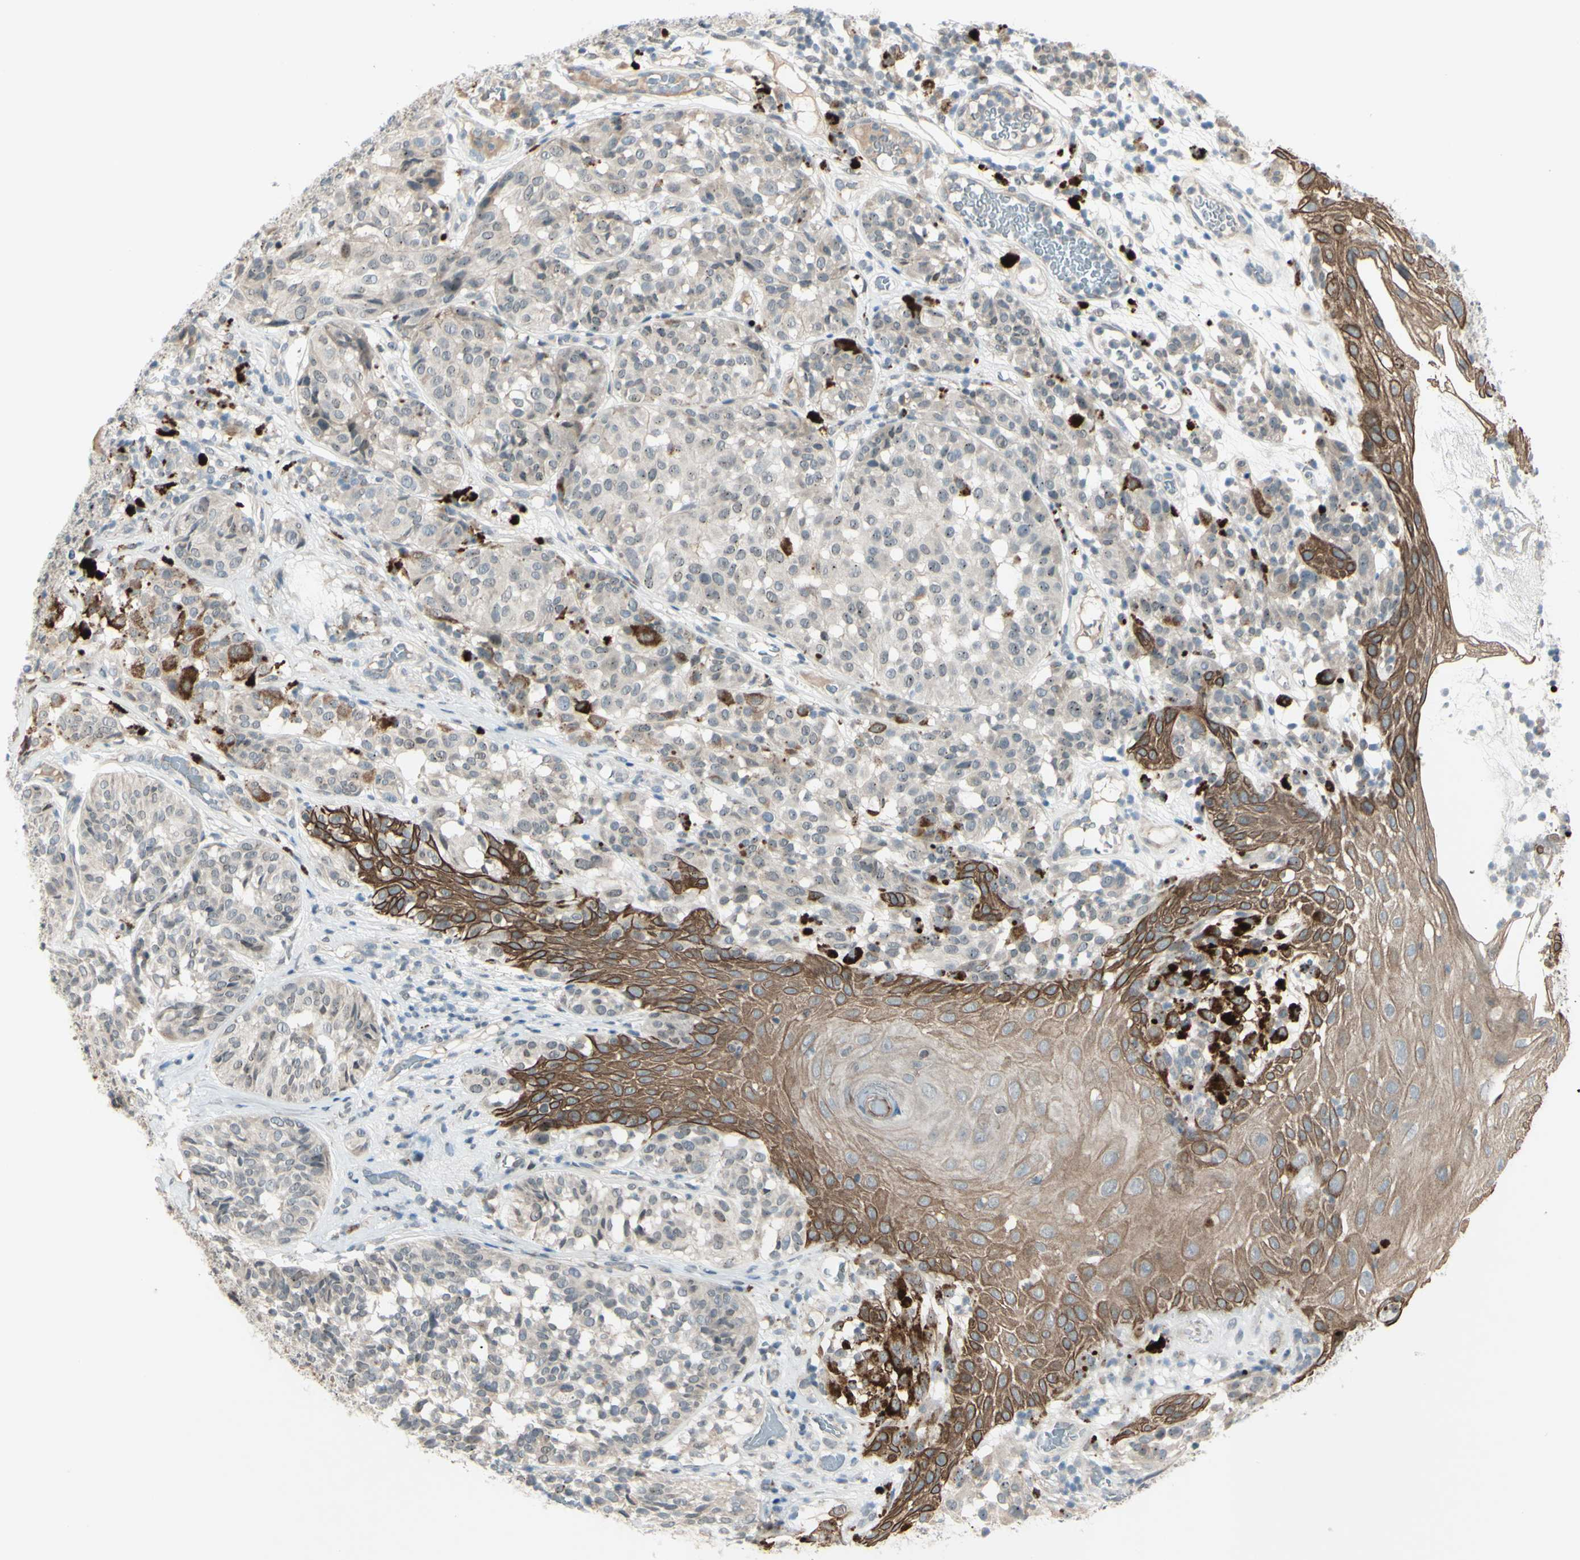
{"staining": {"intensity": "negative", "quantity": "none", "location": "none"}, "tissue": "melanoma", "cell_type": "Tumor cells", "image_type": "cancer", "snomed": [{"axis": "morphology", "description": "Malignant melanoma, NOS"}, {"axis": "topography", "description": "Skin"}], "caption": "Malignant melanoma was stained to show a protein in brown. There is no significant expression in tumor cells.", "gene": "FGFR2", "patient": {"sex": "female", "age": 46}}